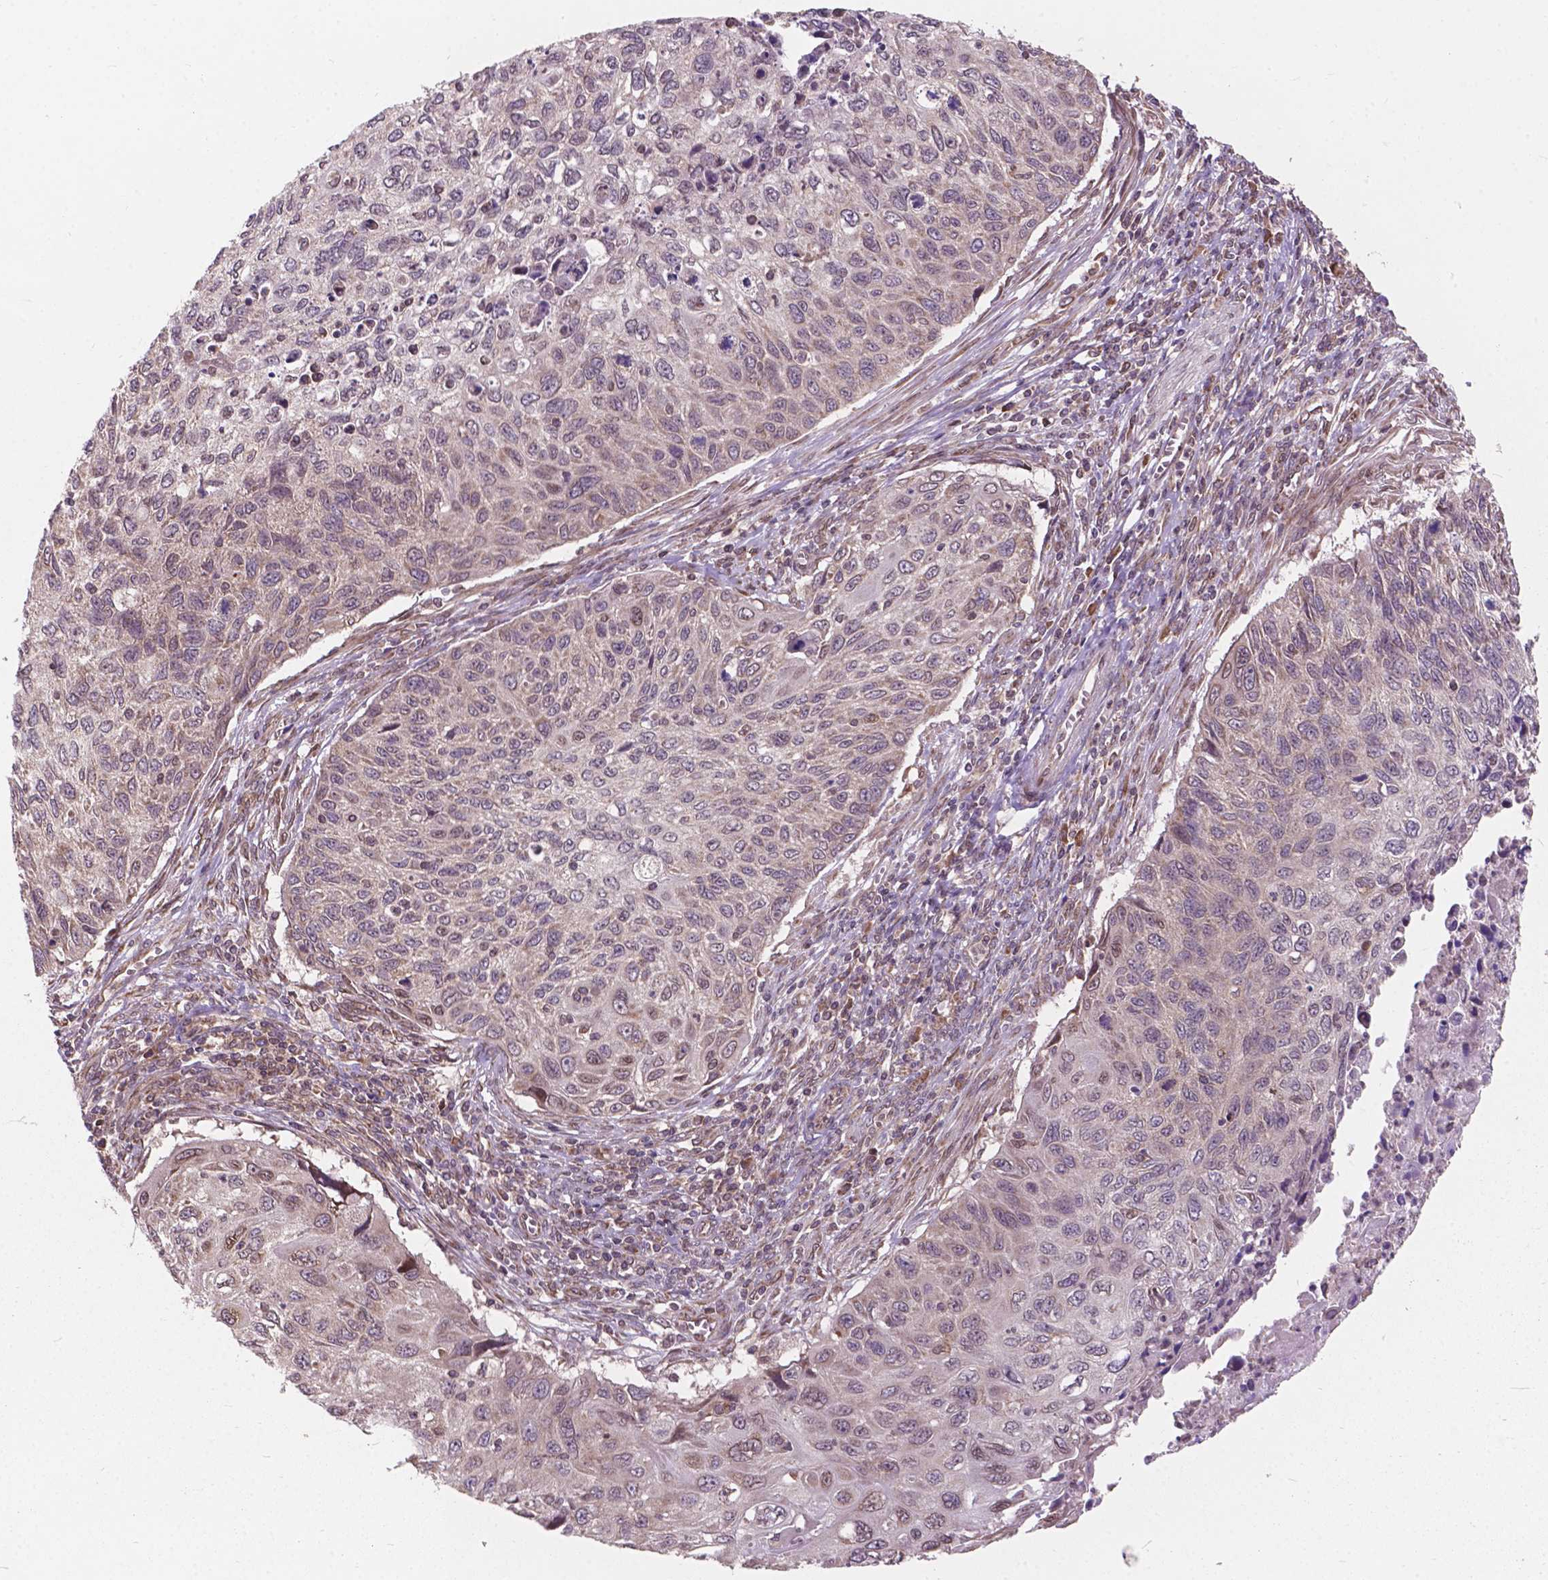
{"staining": {"intensity": "negative", "quantity": "none", "location": "none"}, "tissue": "cervical cancer", "cell_type": "Tumor cells", "image_type": "cancer", "snomed": [{"axis": "morphology", "description": "Squamous cell carcinoma, NOS"}, {"axis": "topography", "description": "Cervix"}], "caption": "IHC of cervical cancer (squamous cell carcinoma) exhibits no positivity in tumor cells.", "gene": "MRPL33", "patient": {"sex": "female", "age": 70}}